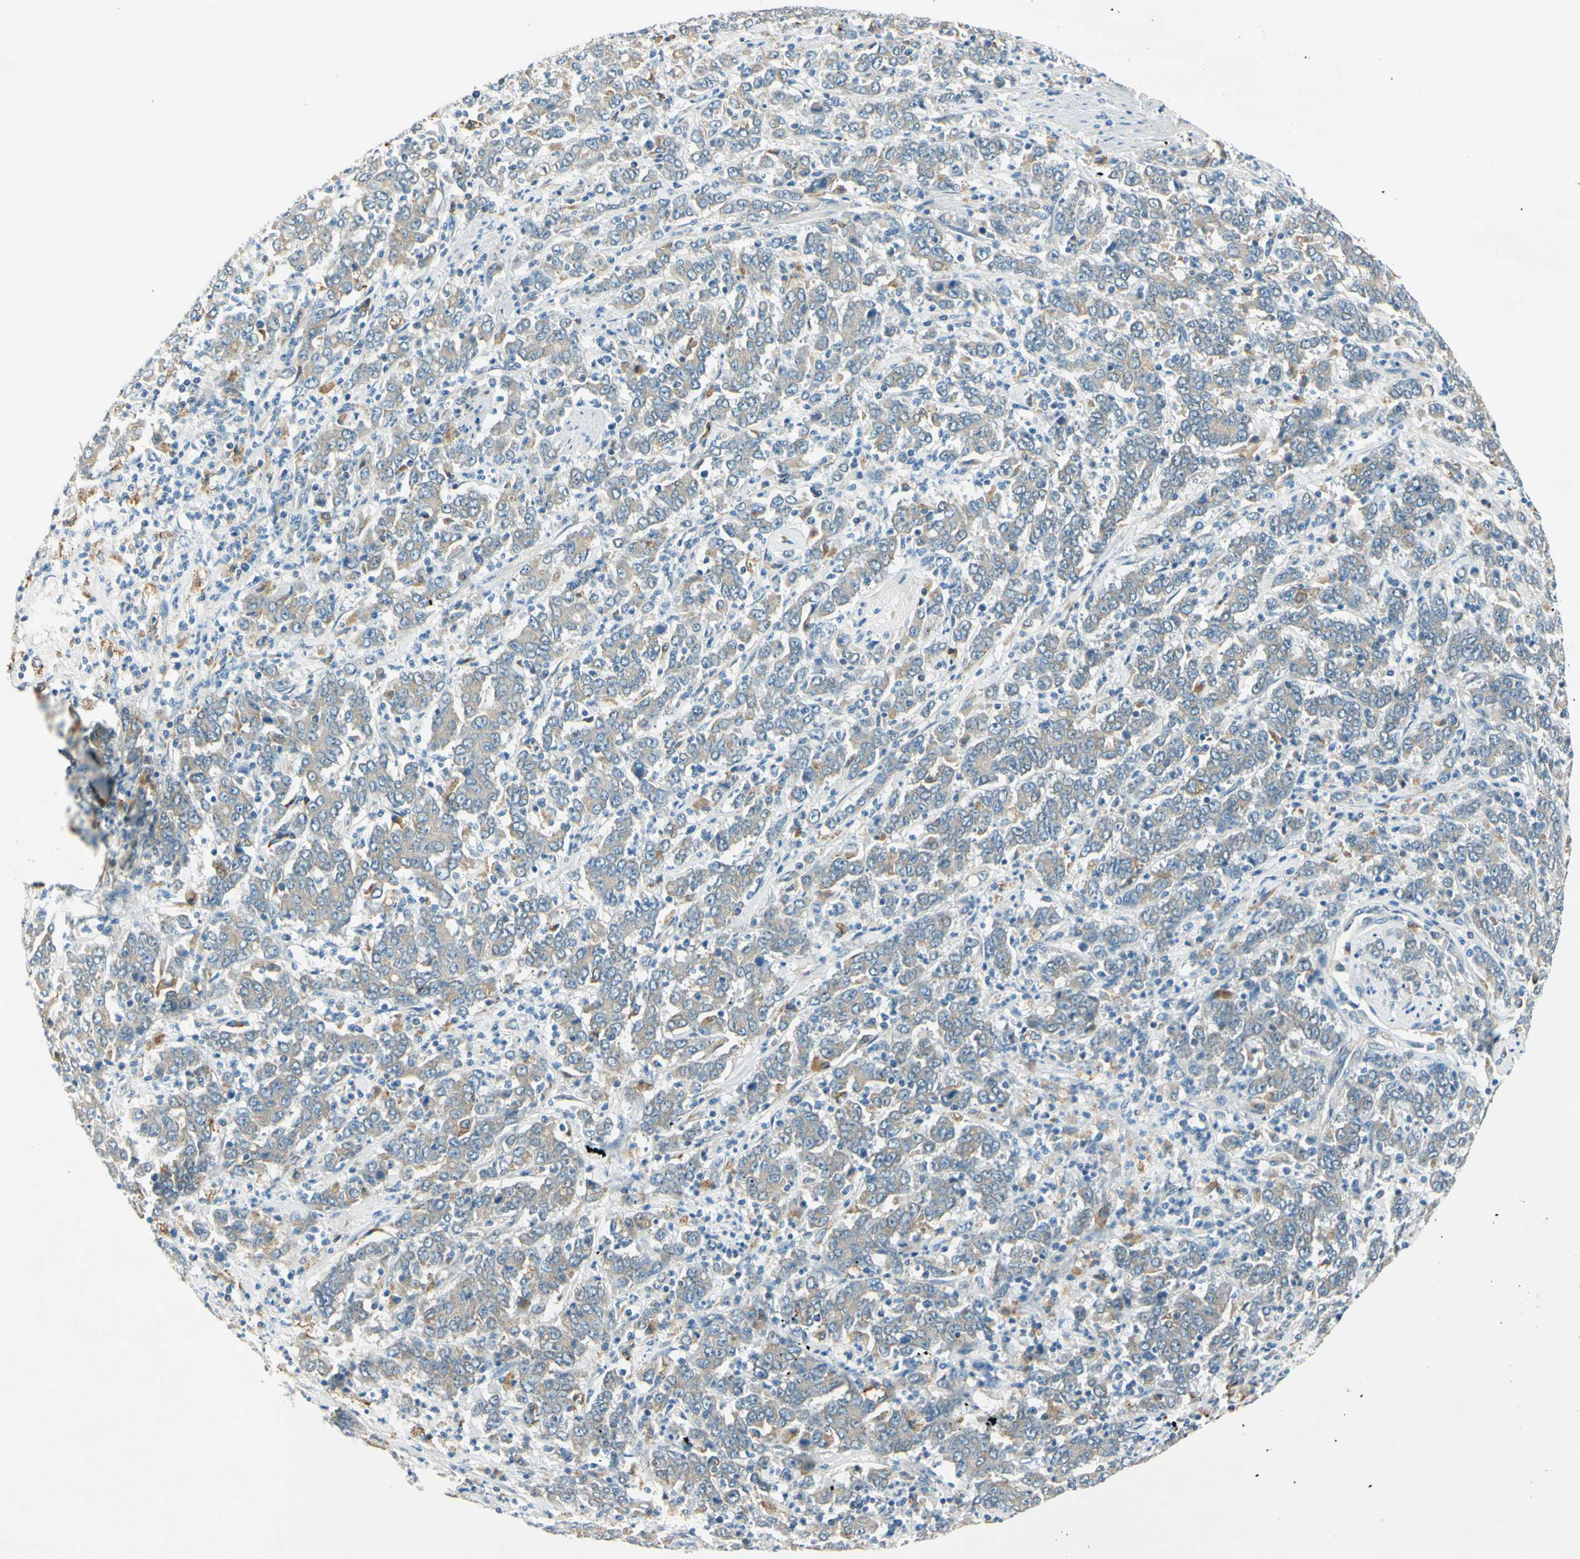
{"staining": {"intensity": "weak", "quantity": "<25%", "location": "cytoplasmic/membranous"}, "tissue": "stomach cancer", "cell_type": "Tumor cells", "image_type": "cancer", "snomed": [{"axis": "morphology", "description": "Adenocarcinoma, NOS"}, {"axis": "topography", "description": "Stomach, lower"}], "caption": "Immunohistochemical staining of stomach adenocarcinoma reveals no significant expression in tumor cells.", "gene": "LAMA3", "patient": {"sex": "female", "age": 71}}